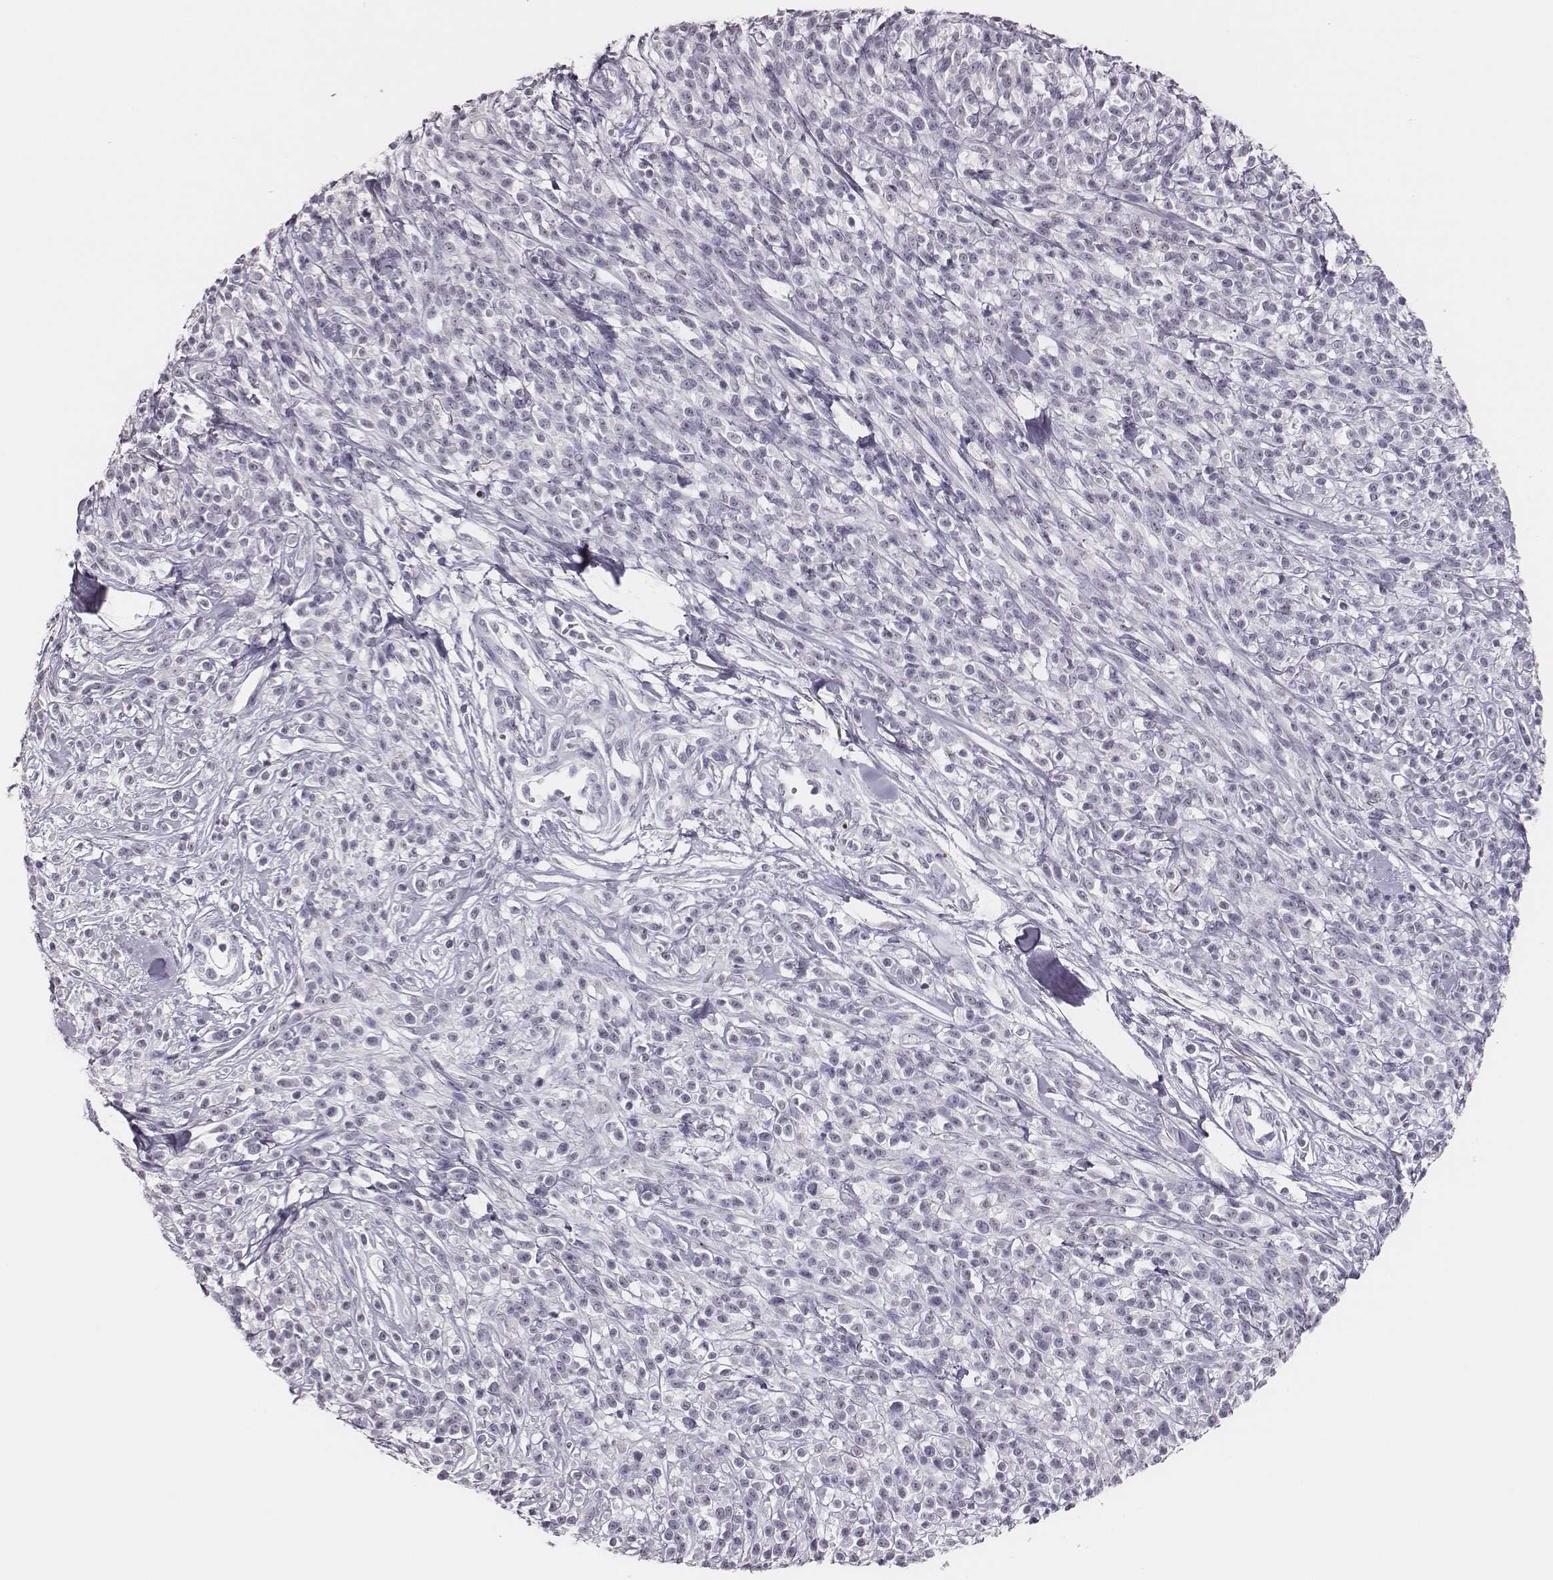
{"staining": {"intensity": "negative", "quantity": "none", "location": "none"}, "tissue": "melanoma", "cell_type": "Tumor cells", "image_type": "cancer", "snomed": [{"axis": "morphology", "description": "Malignant melanoma, NOS"}, {"axis": "topography", "description": "Skin"}, {"axis": "topography", "description": "Skin of trunk"}], "caption": "Tumor cells show no significant protein positivity in melanoma. The staining was performed using DAB to visualize the protein expression in brown, while the nuclei were stained in blue with hematoxylin (Magnification: 20x).", "gene": "ADGRF4", "patient": {"sex": "male", "age": 74}}